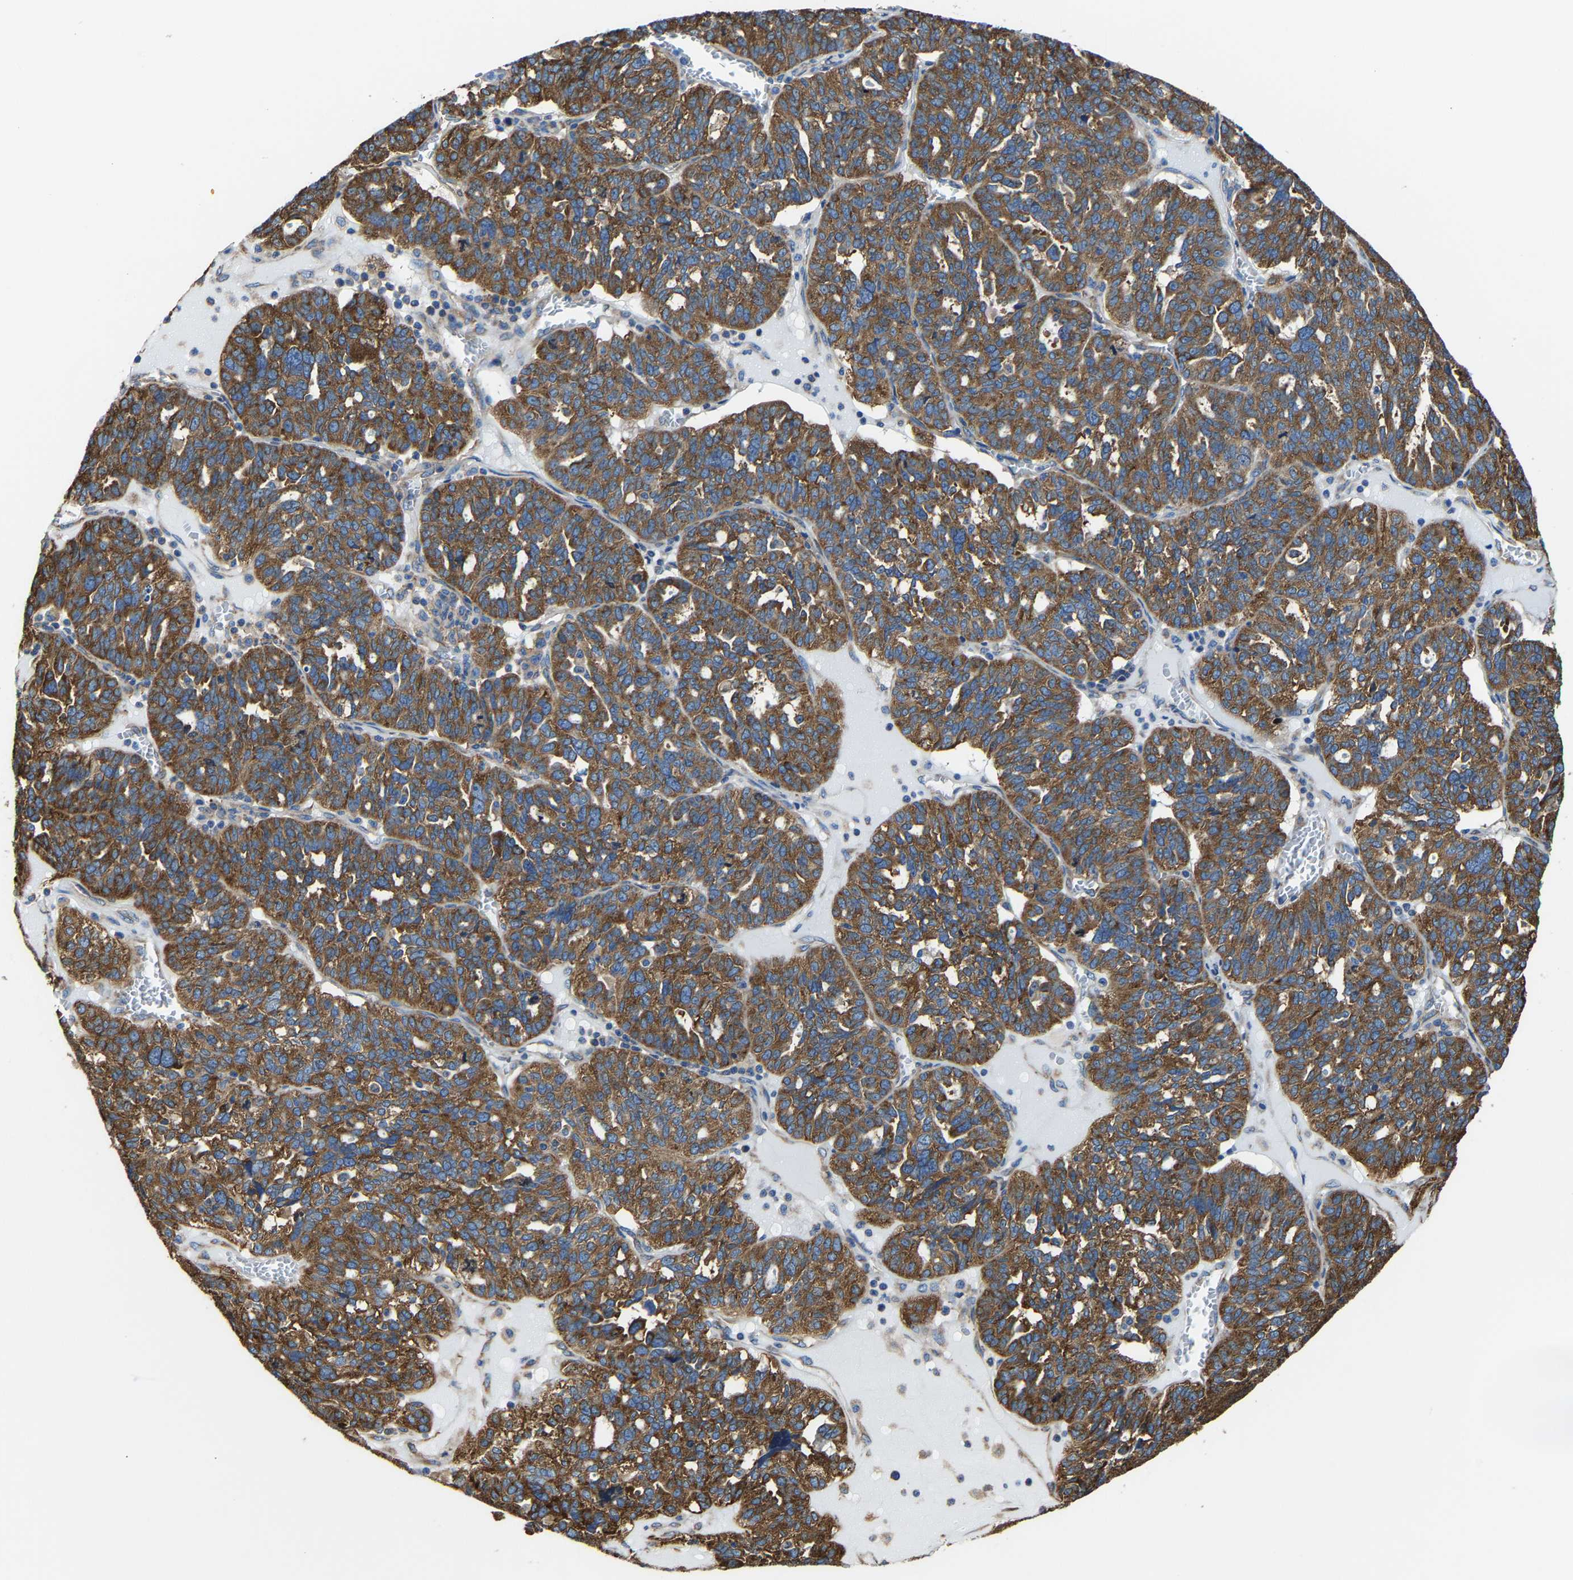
{"staining": {"intensity": "strong", "quantity": ">75%", "location": "cytoplasmic/membranous"}, "tissue": "ovarian cancer", "cell_type": "Tumor cells", "image_type": "cancer", "snomed": [{"axis": "morphology", "description": "Cystadenocarcinoma, serous, NOS"}, {"axis": "topography", "description": "Ovary"}], "caption": "Immunohistochemistry (IHC) of serous cystadenocarcinoma (ovarian) demonstrates high levels of strong cytoplasmic/membranous expression in approximately >75% of tumor cells.", "gene": "G3BP2", "patient": {"sex": "female", "age": 59}}